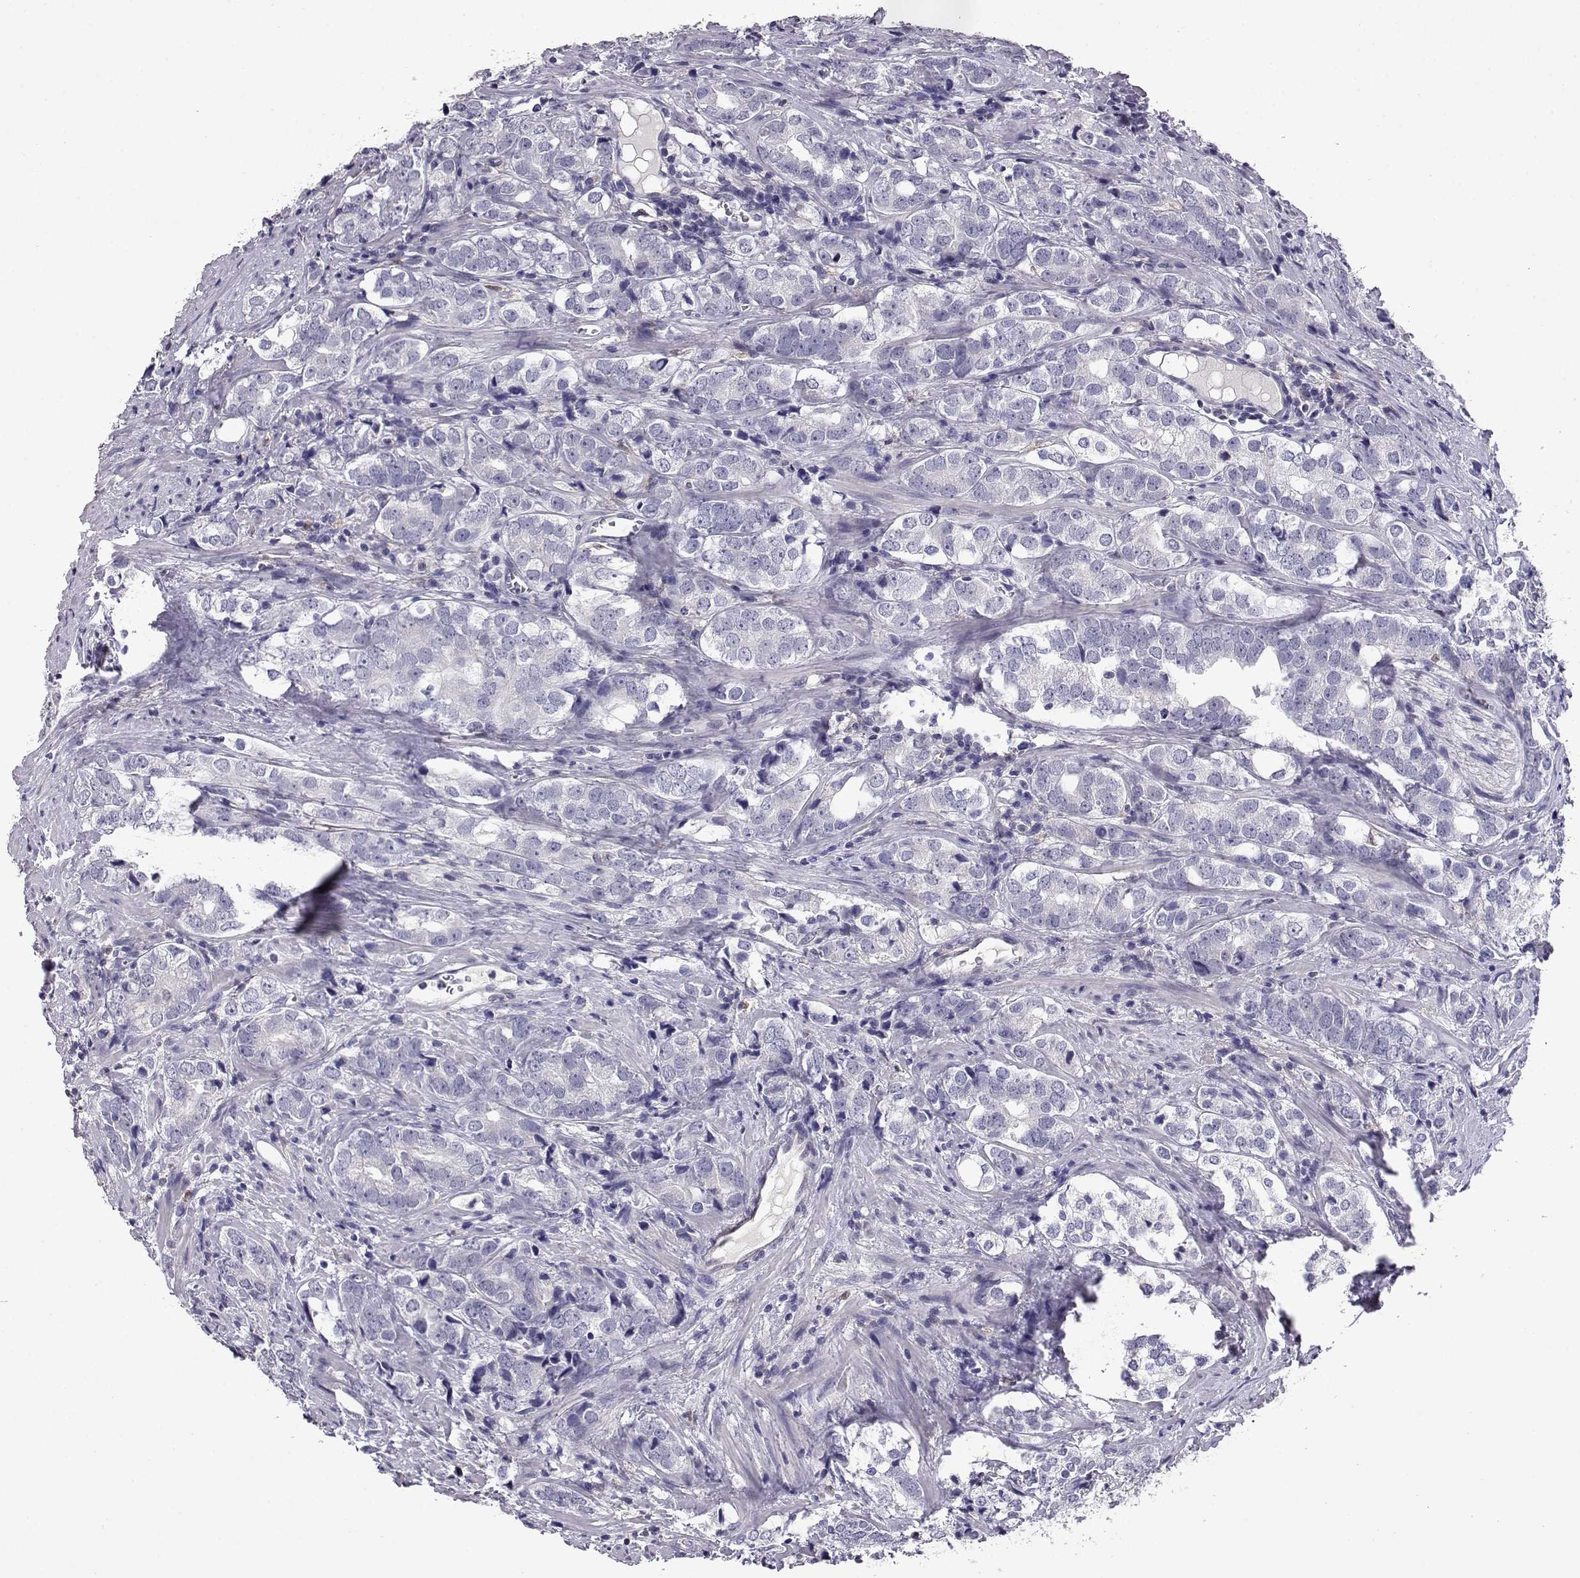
{"staining": {"intensity": "negative", "quantity": "none", "location": "none"}, "tissue": "prostate cancer", "cell_type": "Tumor cells", "image_type": "cancer", "snomed": [{"axis": "morphology", "description": "Adenocarcinoma, NOS"}, {"axis": "topography", "description": "Prostate and seminal vesicle, NOS"}], "caption": "IHC micrograph of neoplastic tissue: prostate adenocarcinoma stained with DAB demonstrates no significant protein expression in tumor cells. (Immunohistochemistry (ihc), brightfield microscopy, high magnification).", "gene": "AKR1B1", "patient": {"sex": "male", "age": 63}}